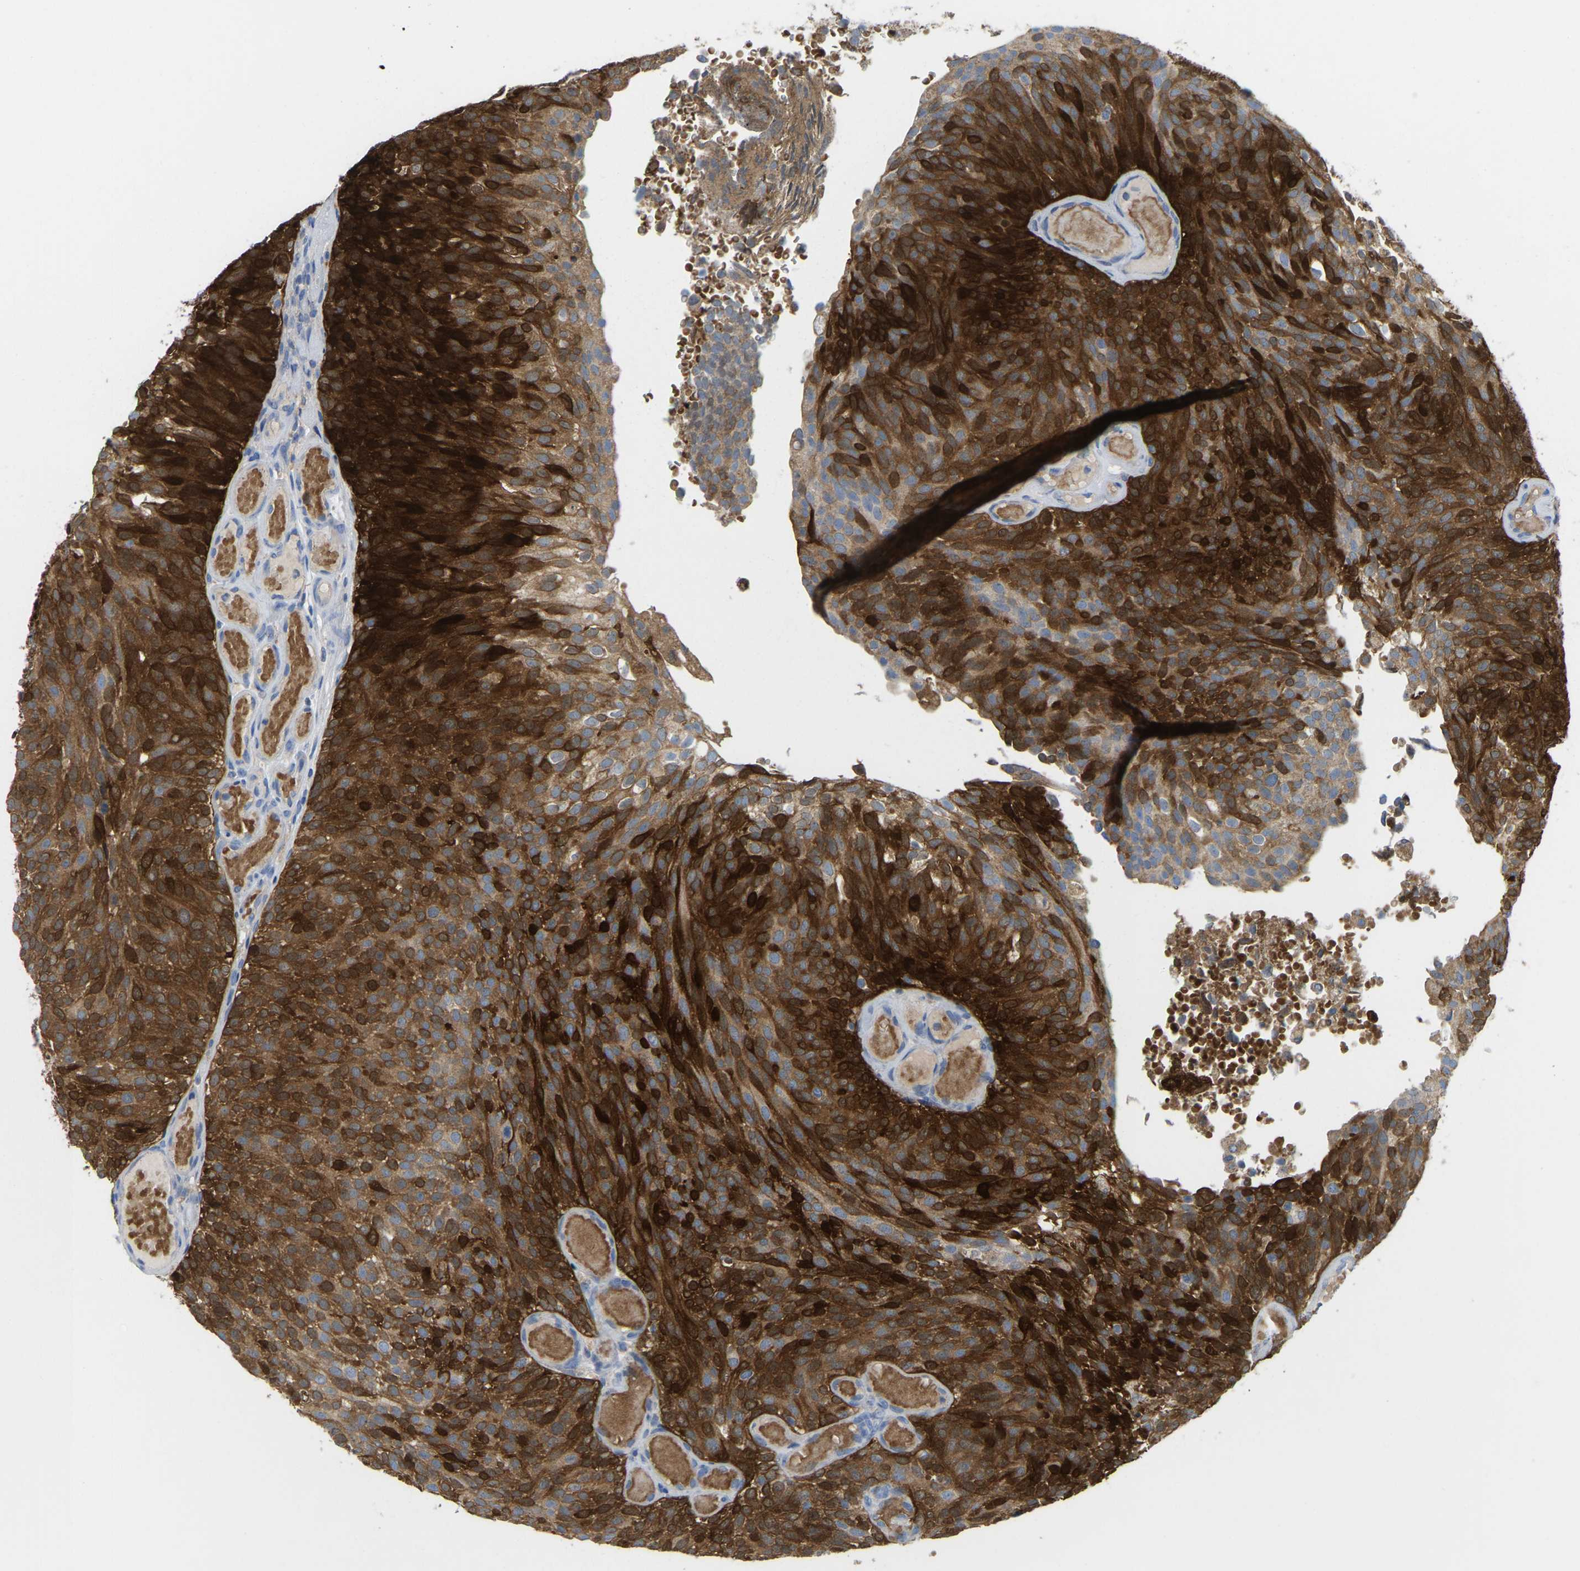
{"staining": {"intensity": "strong", "quantity": ">75%", "location": "cytoplasmic/membranous"}, "tissue": "urothelial cancer", "cell_type": "Tumor cells", "image_type": "cancer", "snomed": [{"axis": "morphology", "description": "Urothelial carcinoma, Low grade"}, {"axis": "topography", "description": "Urinary bladder"}], "caption": "This photomicrograph demonstrates immunohistochemistry (IHC) staining of urothelial cancer, with high strong cytoplasmic/membranous staining in approximately >75% of tumor cells.", "gene": "SERPINB5", "patient": {"sex": "male", "age": 78}}